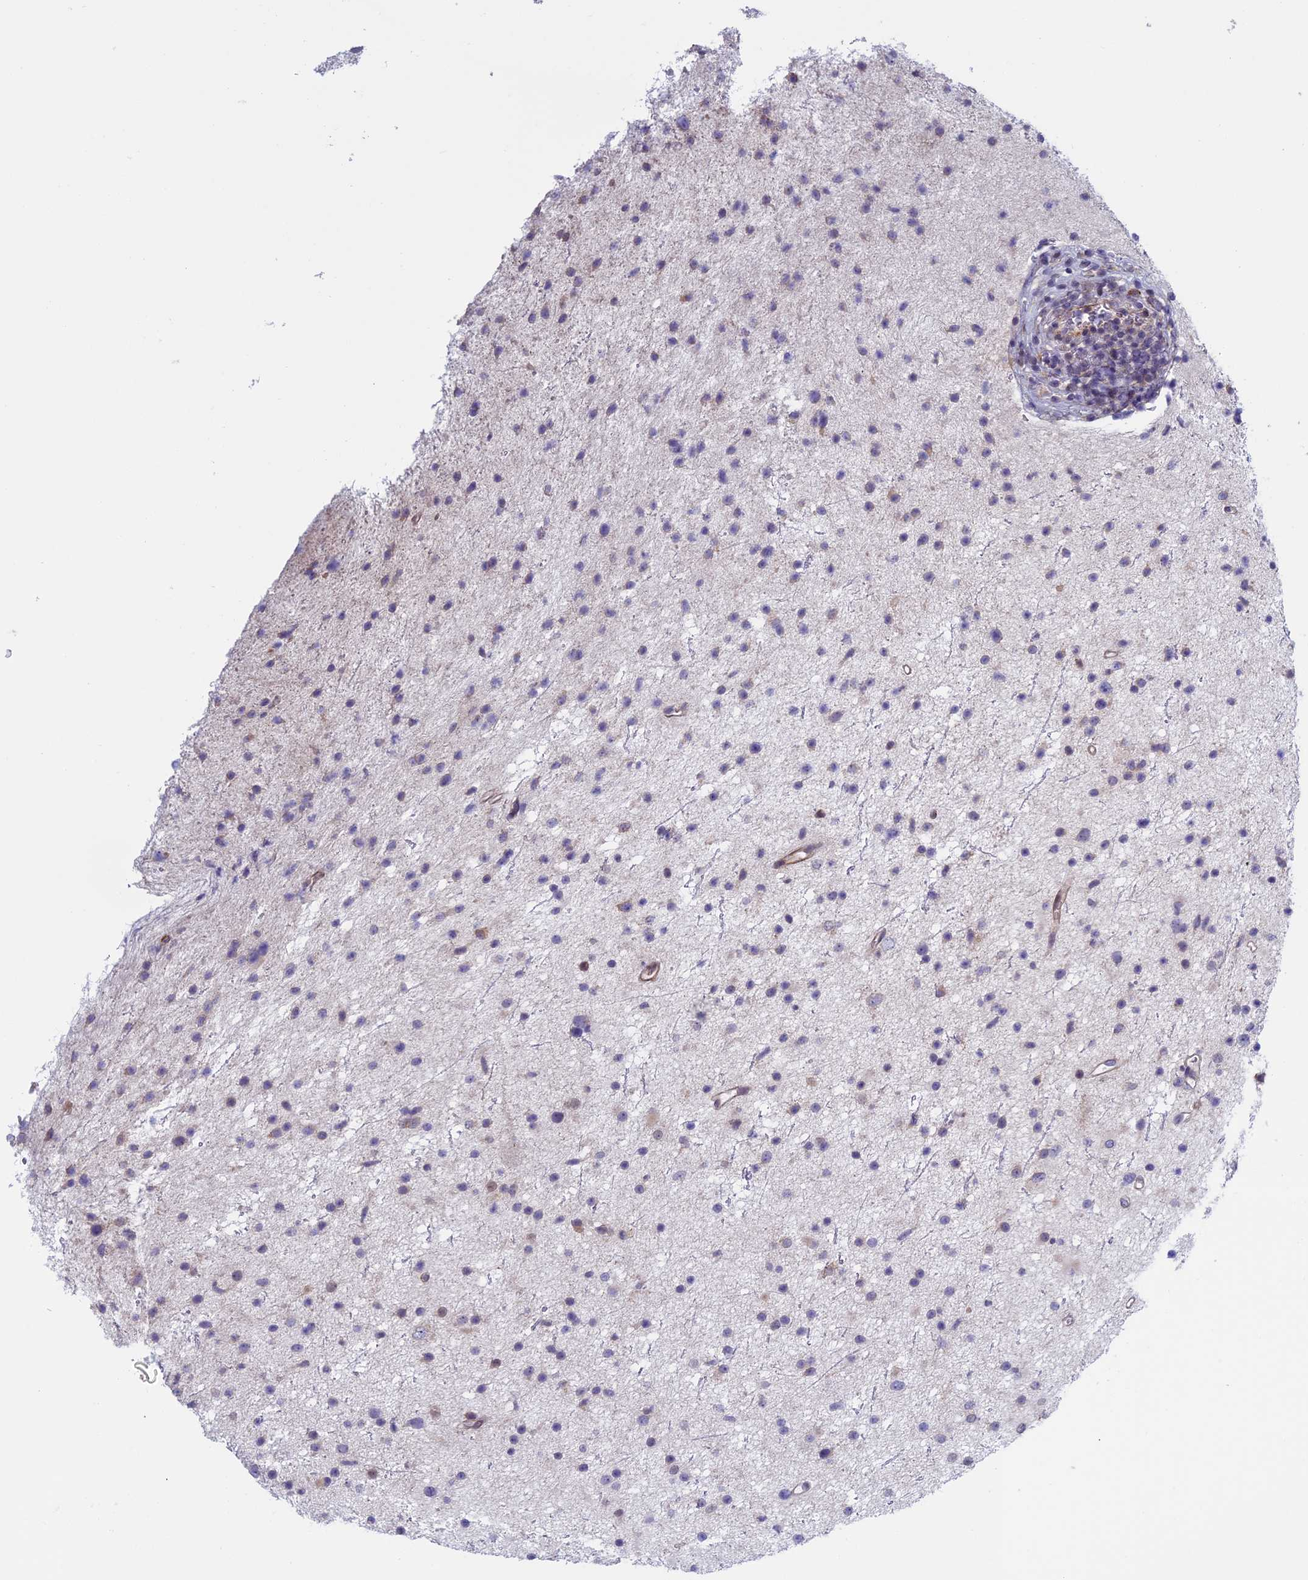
{"staining": {"intensity": "negative", "quantity": "none", "location": "none"}, "tissue": "glioma", "cell_type": "Tumor cells", "image_type": "cancer", "snomed": [{"axis": "morphology", "description": "Glioma, malignant, Low grade"}, {"axis": "topography", "description": "Cerebral cortex"}], "caption": "High power microscopy micrograph of an IHC micrograph of glioma, revealing no significant expression in tumor cells. (DAB immunohistochemistry (IHC), high magnification).", "gene": "FADS1", "patient": {"sex": "female", "age": 39}}